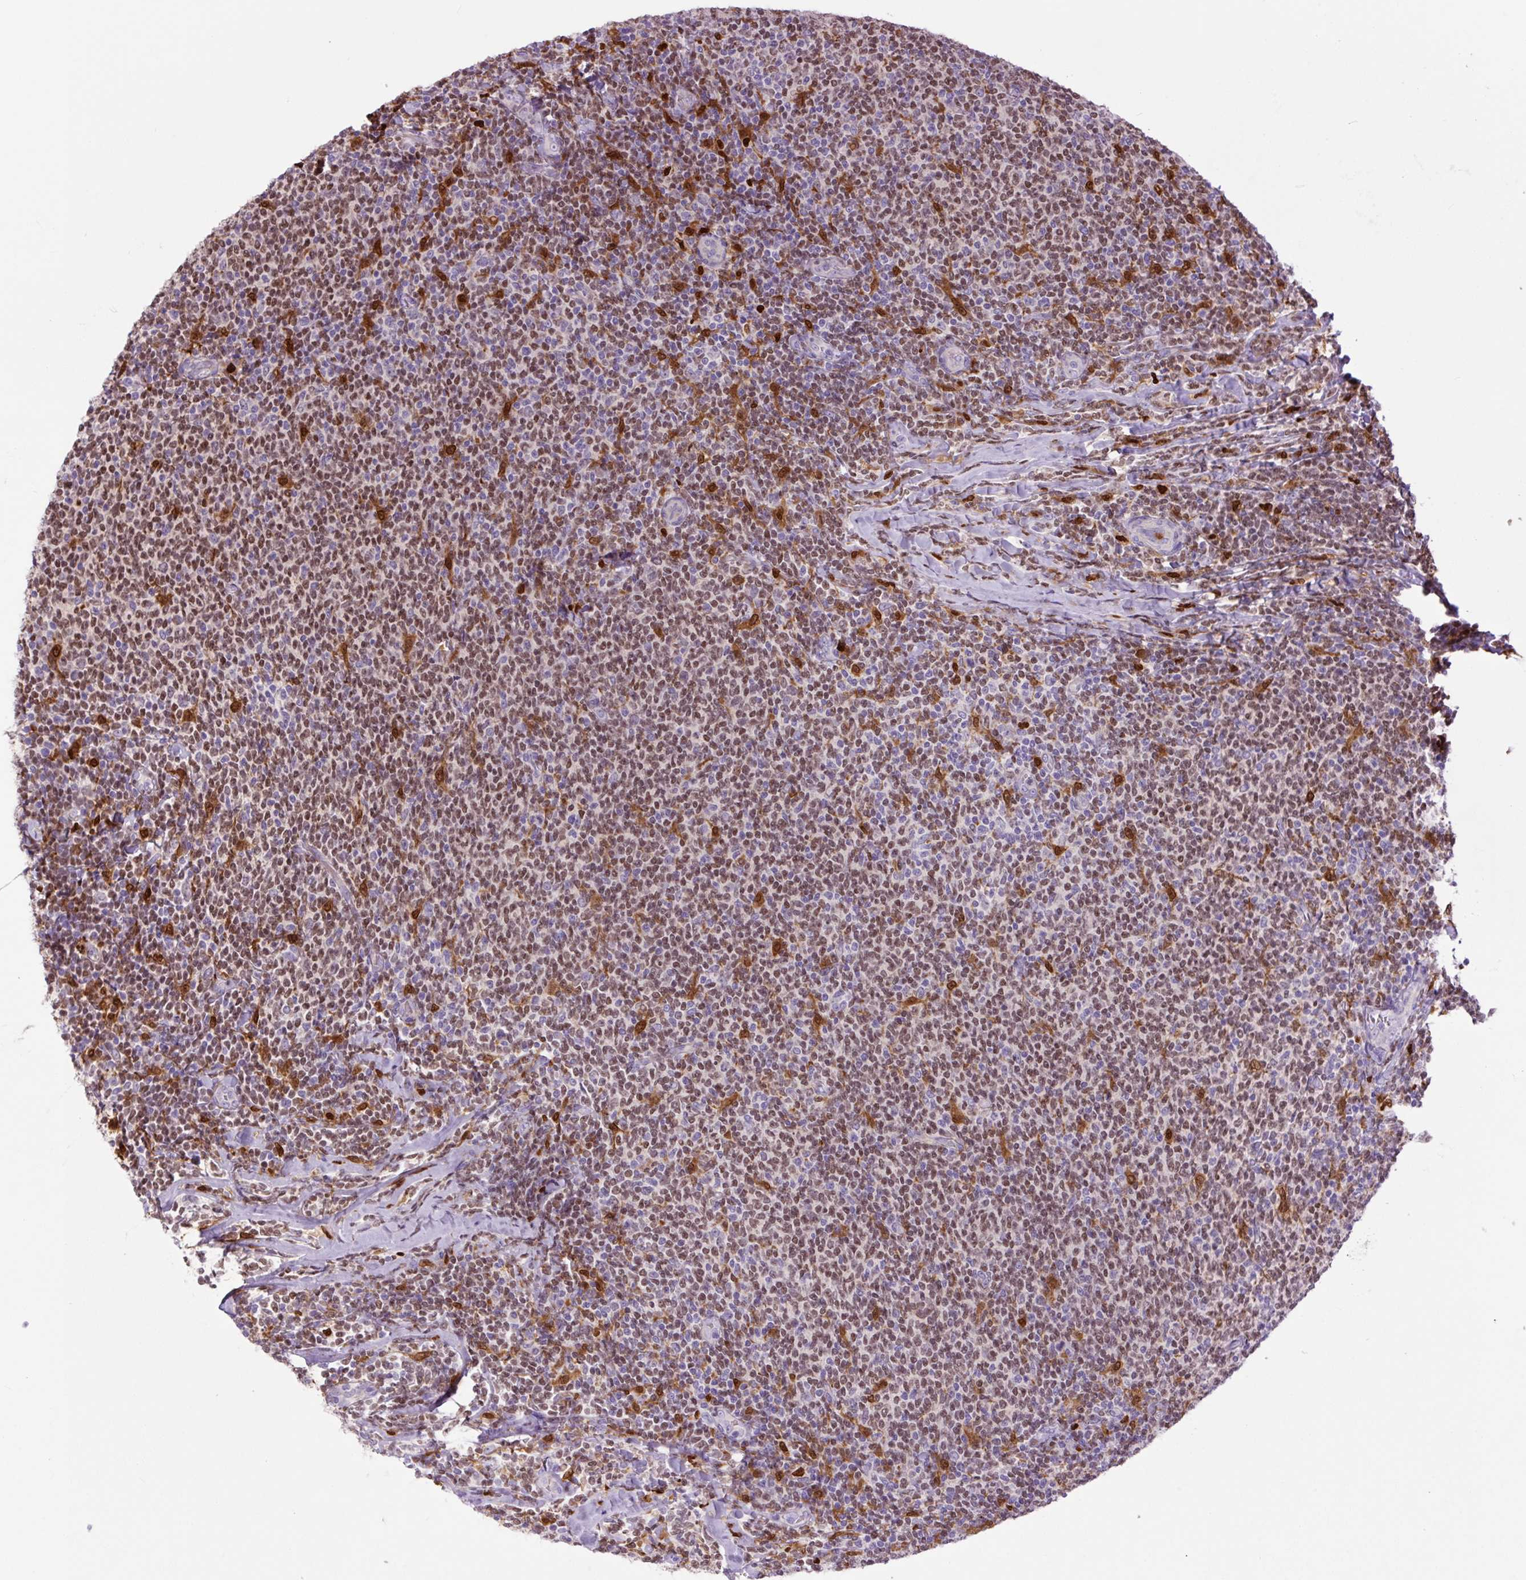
{"staining": {"intensity": "moderate", "quantity": ">75%", "location": "nuclear"}, "tissue": "lymphoma", "cell_type": "Tumor cells", "image_type": "cancer", "snomed": [{"axis": "morphology", "description": "Malignant lymphoma, non-Hodgkin's type, Low grade"}, {"axis": "topography", "description": "Lymph node"}], "caption": "Tumor cells show medium levels of moderate nuclear expression in approximately >75% of cells in lymphoma. The staining was performed using DAB to visualize the protein expression in brown, while the nuclei were stained in blue with hematoxylin (Magnification: 20x).", "gene": "SPI1", "patient": {"sex": "male", "age": 52}}